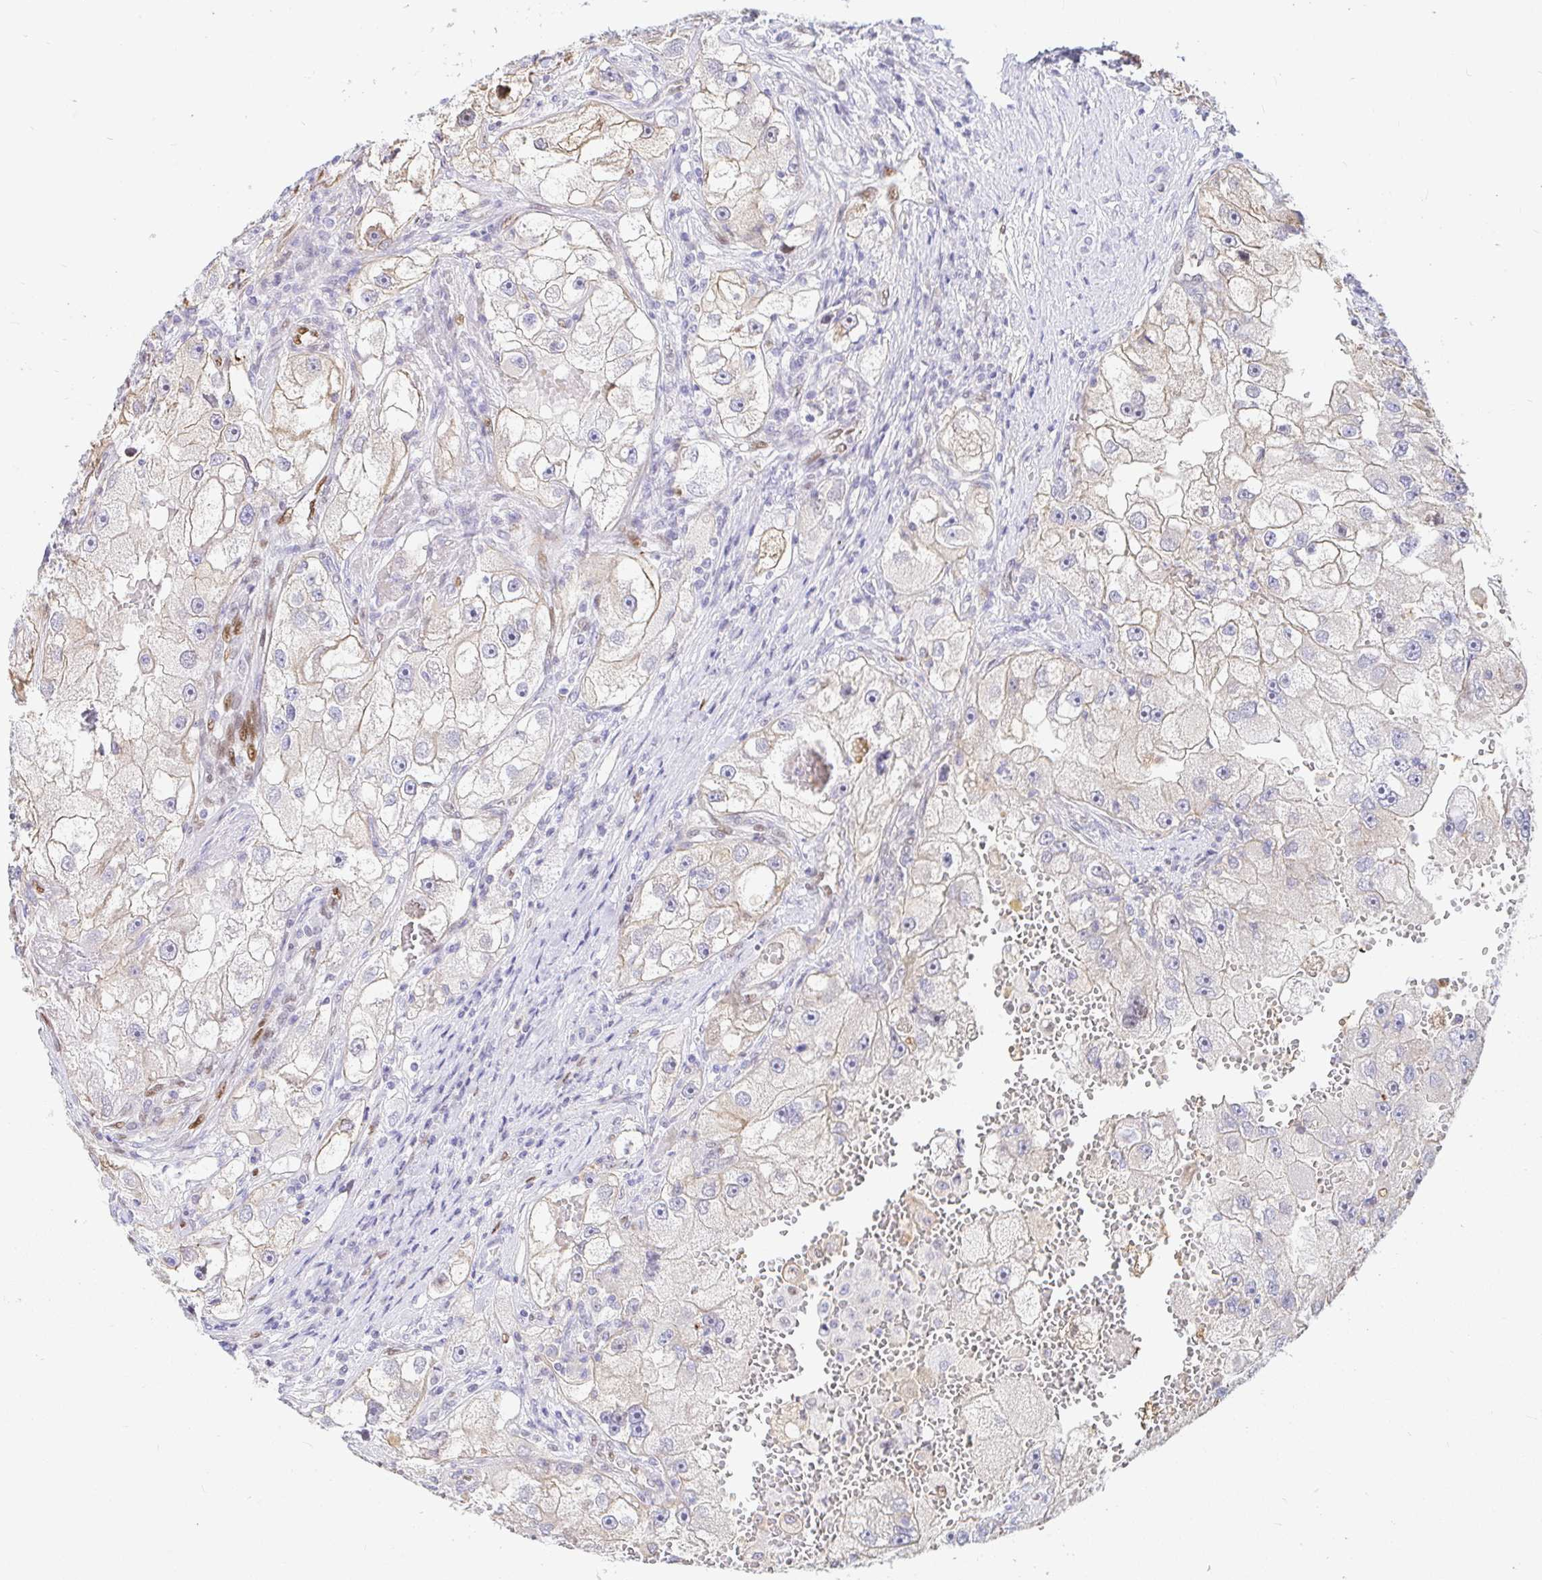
{"staining": {"intensity": "negative", "quantity": "none", "location": "none"}, "tissue": "renal cancer", "cell_type": "Tumor cells", "image_type": "cancer", "snomed": [{"axis": "morphology", "description": "Adenocarcinoma, NOS"}, {"axis": "topography", "description": "Kidney"}], "caption": "Immunohistochemistry (IHC) micrograph of neoplastic tissue: renal adenocarcinoma stained with DAB shows no significant protein expression in tumor cells.", "gene": "HINFP", "patient": {"sex": "male", "age": 63}}